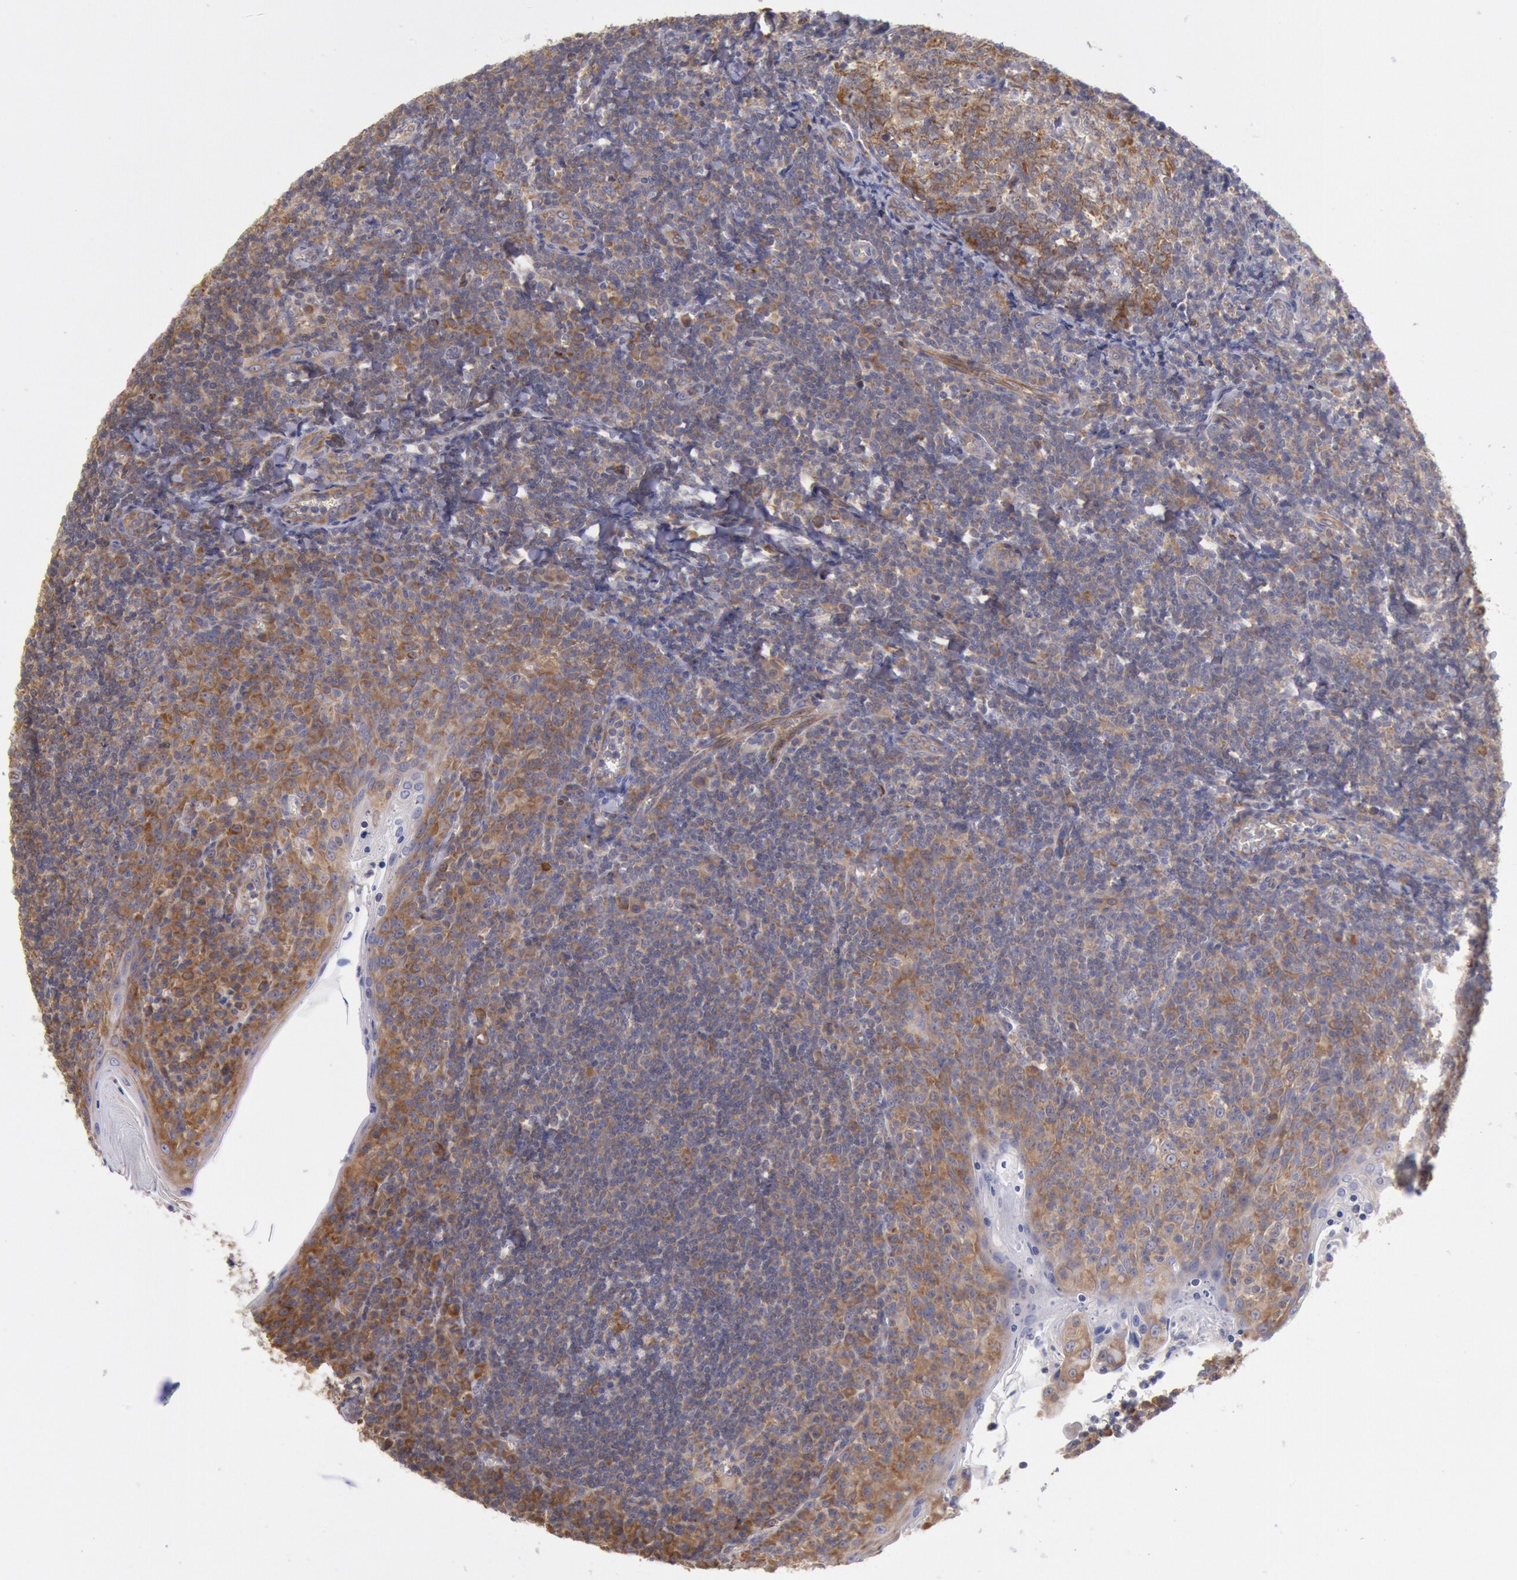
{"staining": {"intensity": "moderate", "quantity": ">75%", "location": "cytoplasmic/membranous"}, "tissue": "tonsil", "cell_type": "Germinal center cells", "image_type": "normal", "snomed": [{"axis": "morphology", "description": "Normal tissue, NOS"}, {"axis": "topography", "description": "Tonsil"}], "caption": "Benign tonsil shows moderate cytoplasmic/membranous positivity in about >75% of germinal center cells, visualized by immunohistochemistry.", "gene": "DRG1", "patient": {"sex": "male", "age": 31}}